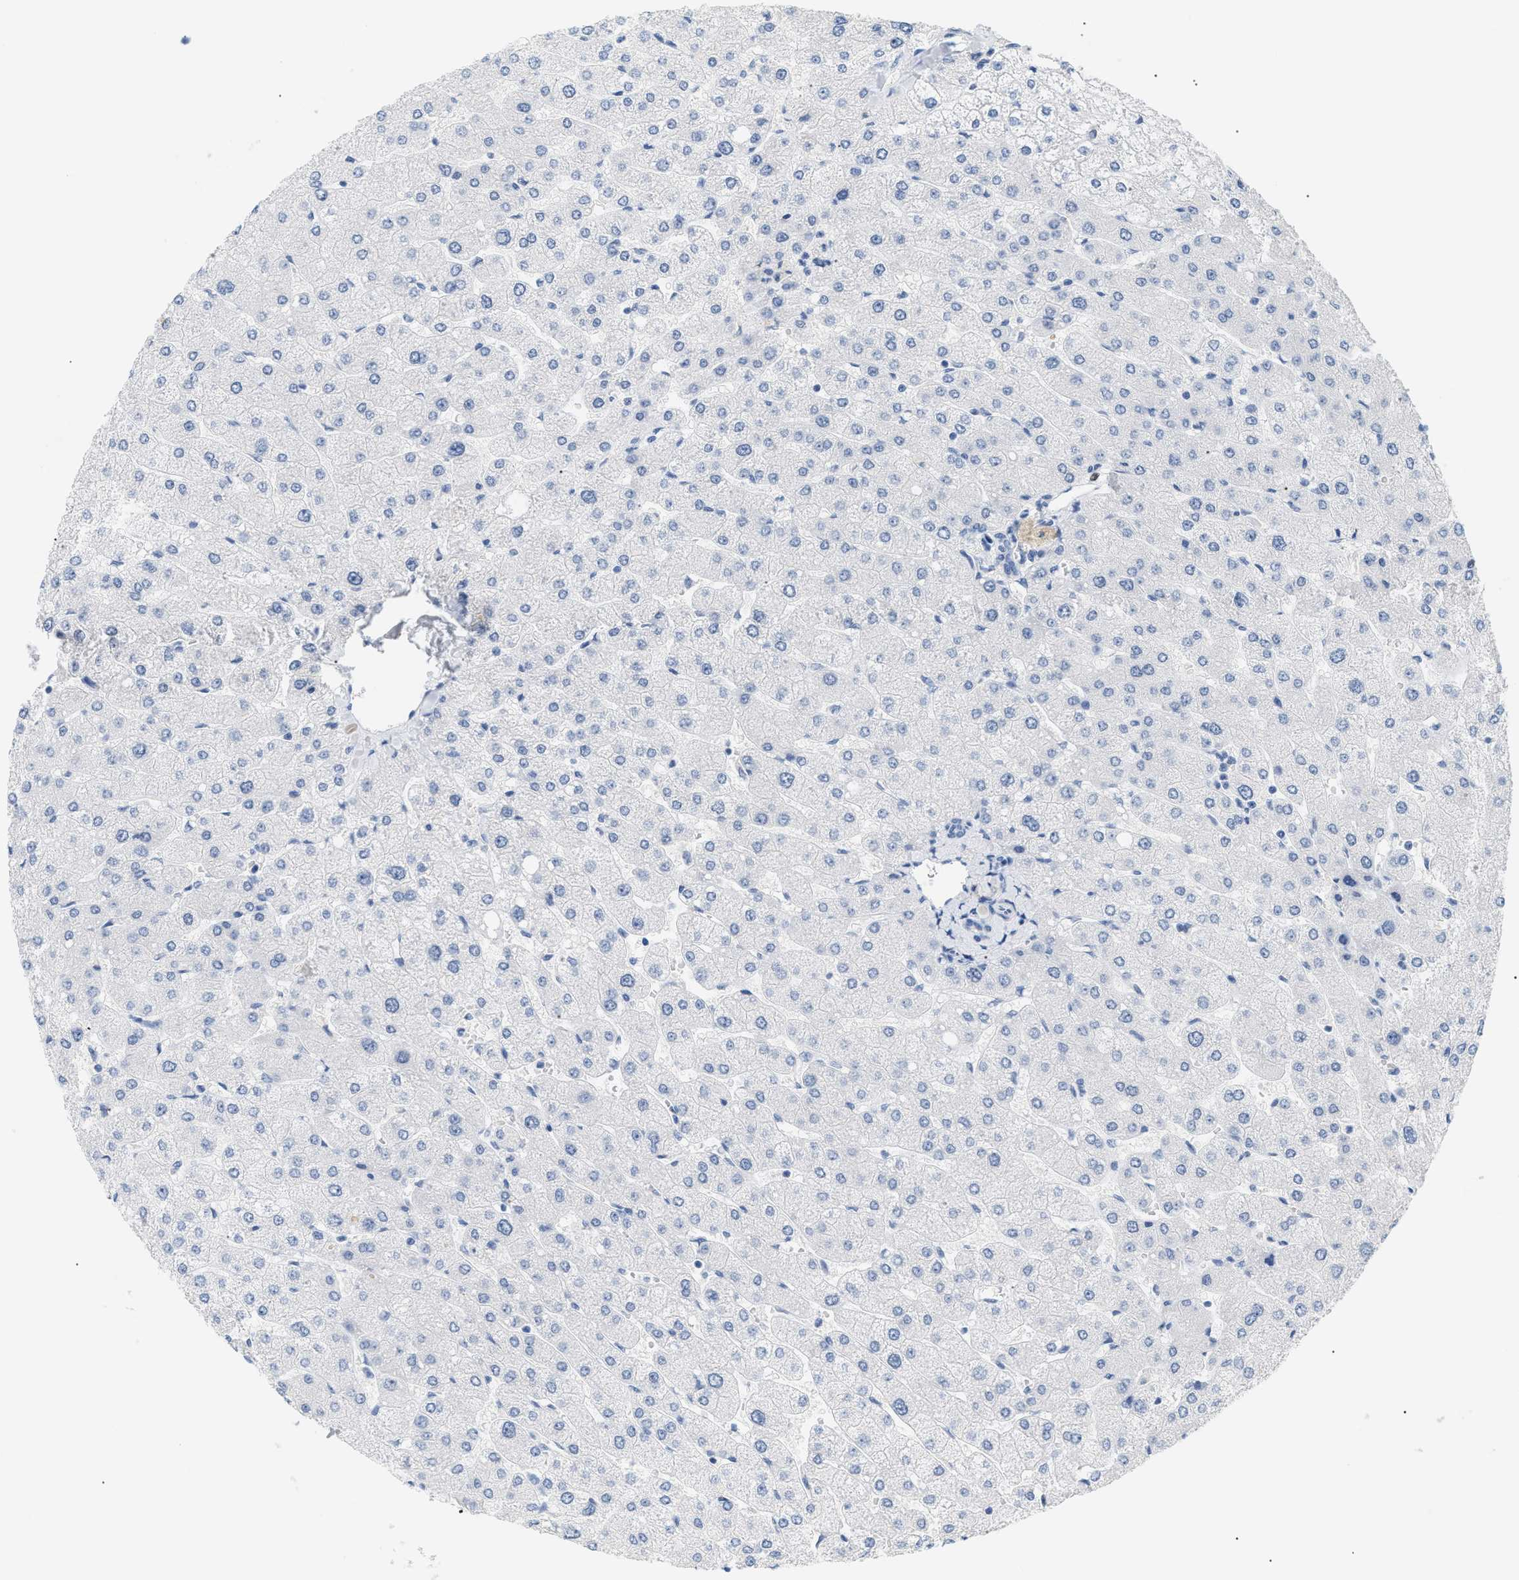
{"staining": {"intensity": "negative", "quantity": "none", "location": "none"}, "tissue": "liver", "cell_type": "Cholangiocytes", "image_type": "normal", "snomed": [{"axis": "morphology", "description": "Normal tissue, NOS"}, {"axis": "topography", "description": "Liver"}], "caption": "Liver was stained to show a protein in brown. There is no significant expression in cholangiocytes.", "gene": "CFH", "patient": {"sex": "male", "age": 55}}